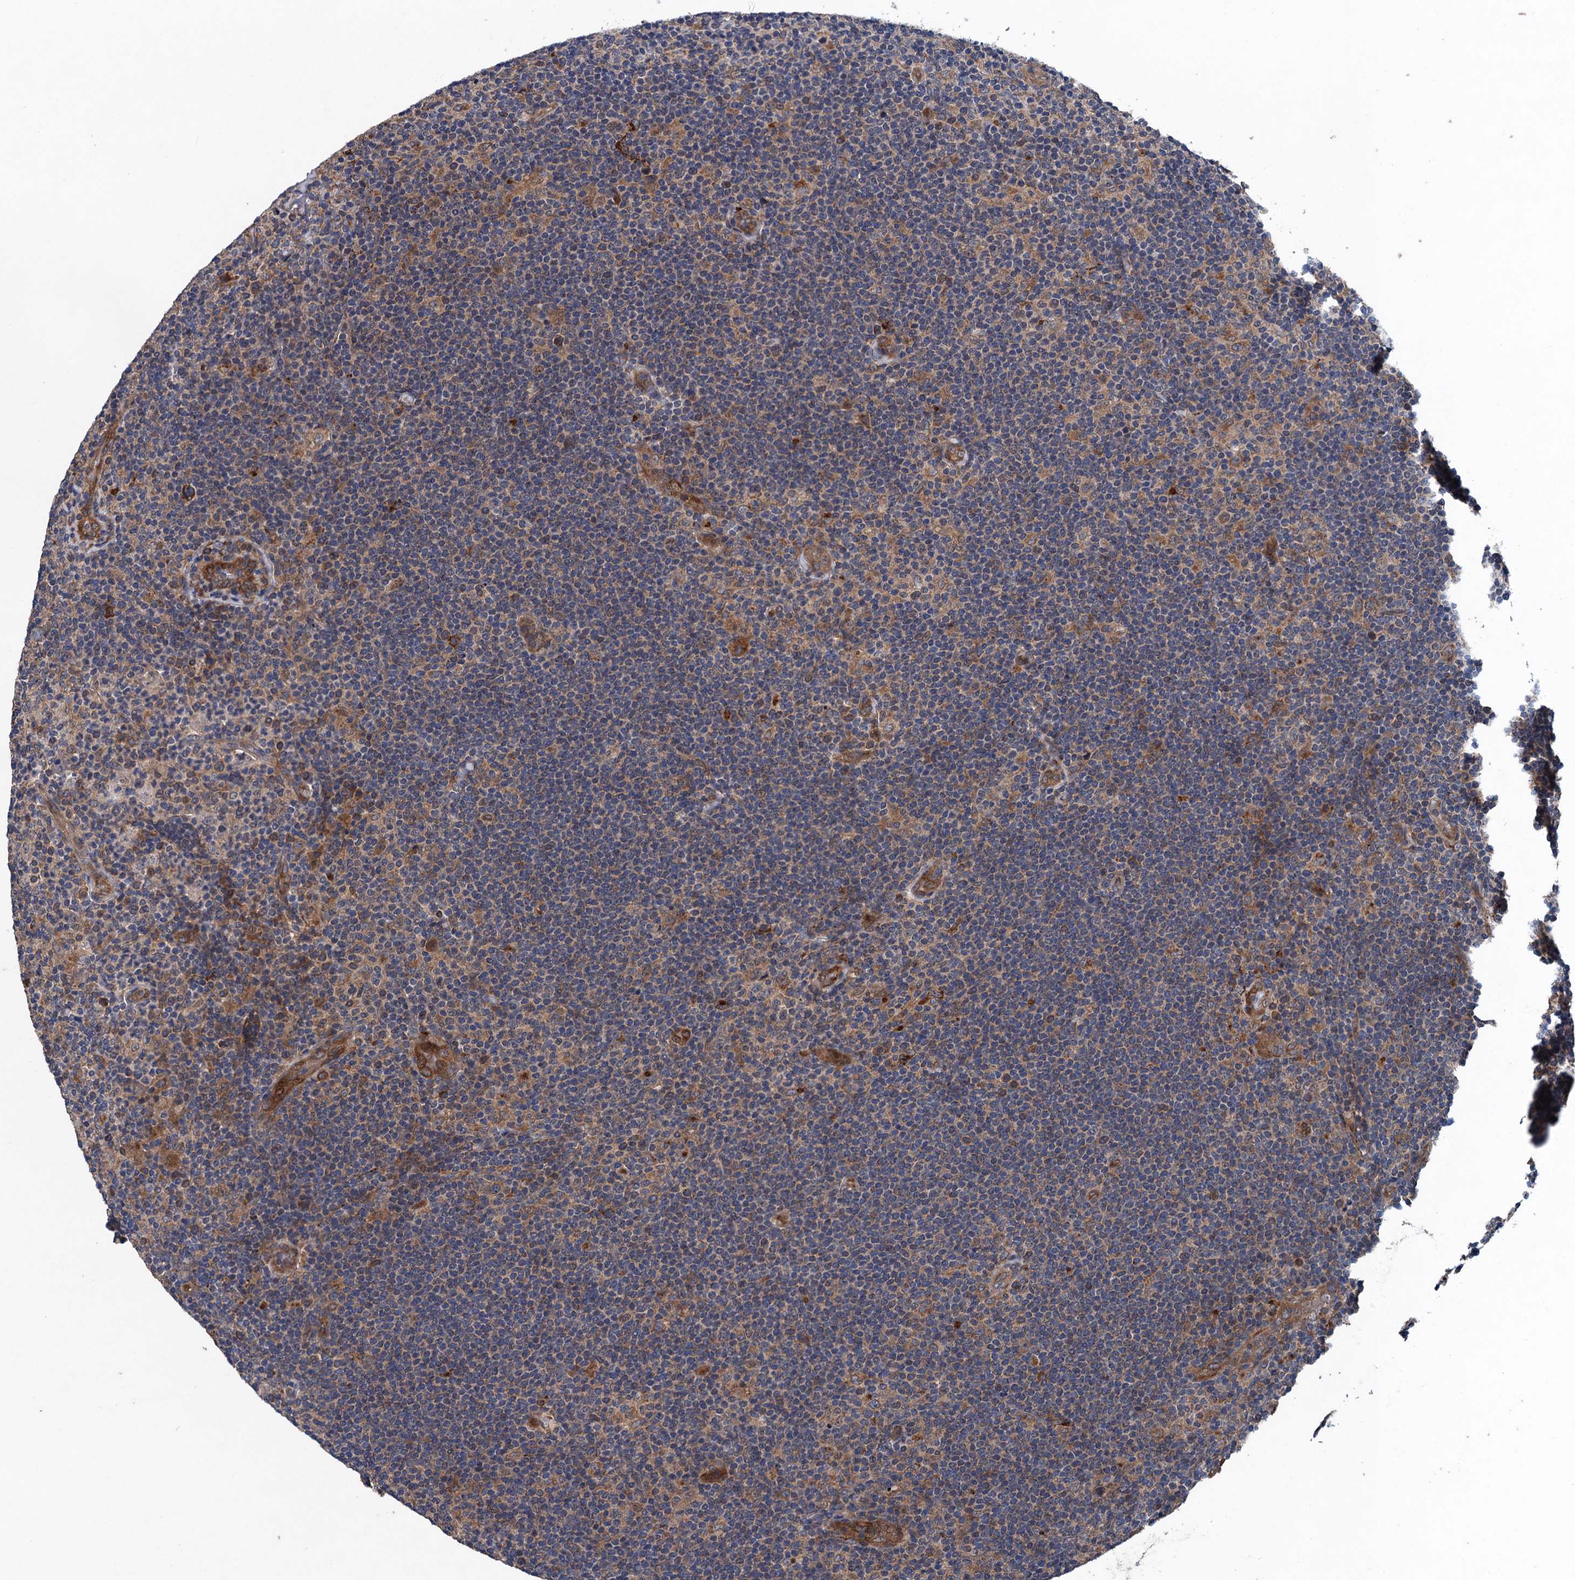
{"staining": {"intensity": "moderate", "quantity": "<25%", "location": "cytoplasmic/membranous"}, "tissue": "lymphoma", "cell_type": "Tumor cells", "image_type": "cancer", "snomed": [{"axis": "morphology", "description": "Hodgkin's disease, NOS"}, {"axis": "topography", "description": "Lymph node"}], "caption": "An immunohistochemistry (IHC) photomicrograph of neoplastic tissue is shown. Protein staining in brown highlights moderate cytoplasmic/membranous positivity in Hodgkin's disease within tumor cells.", "gene": "BLTP3B", "patient": {"sex": "female", "age": 57}}